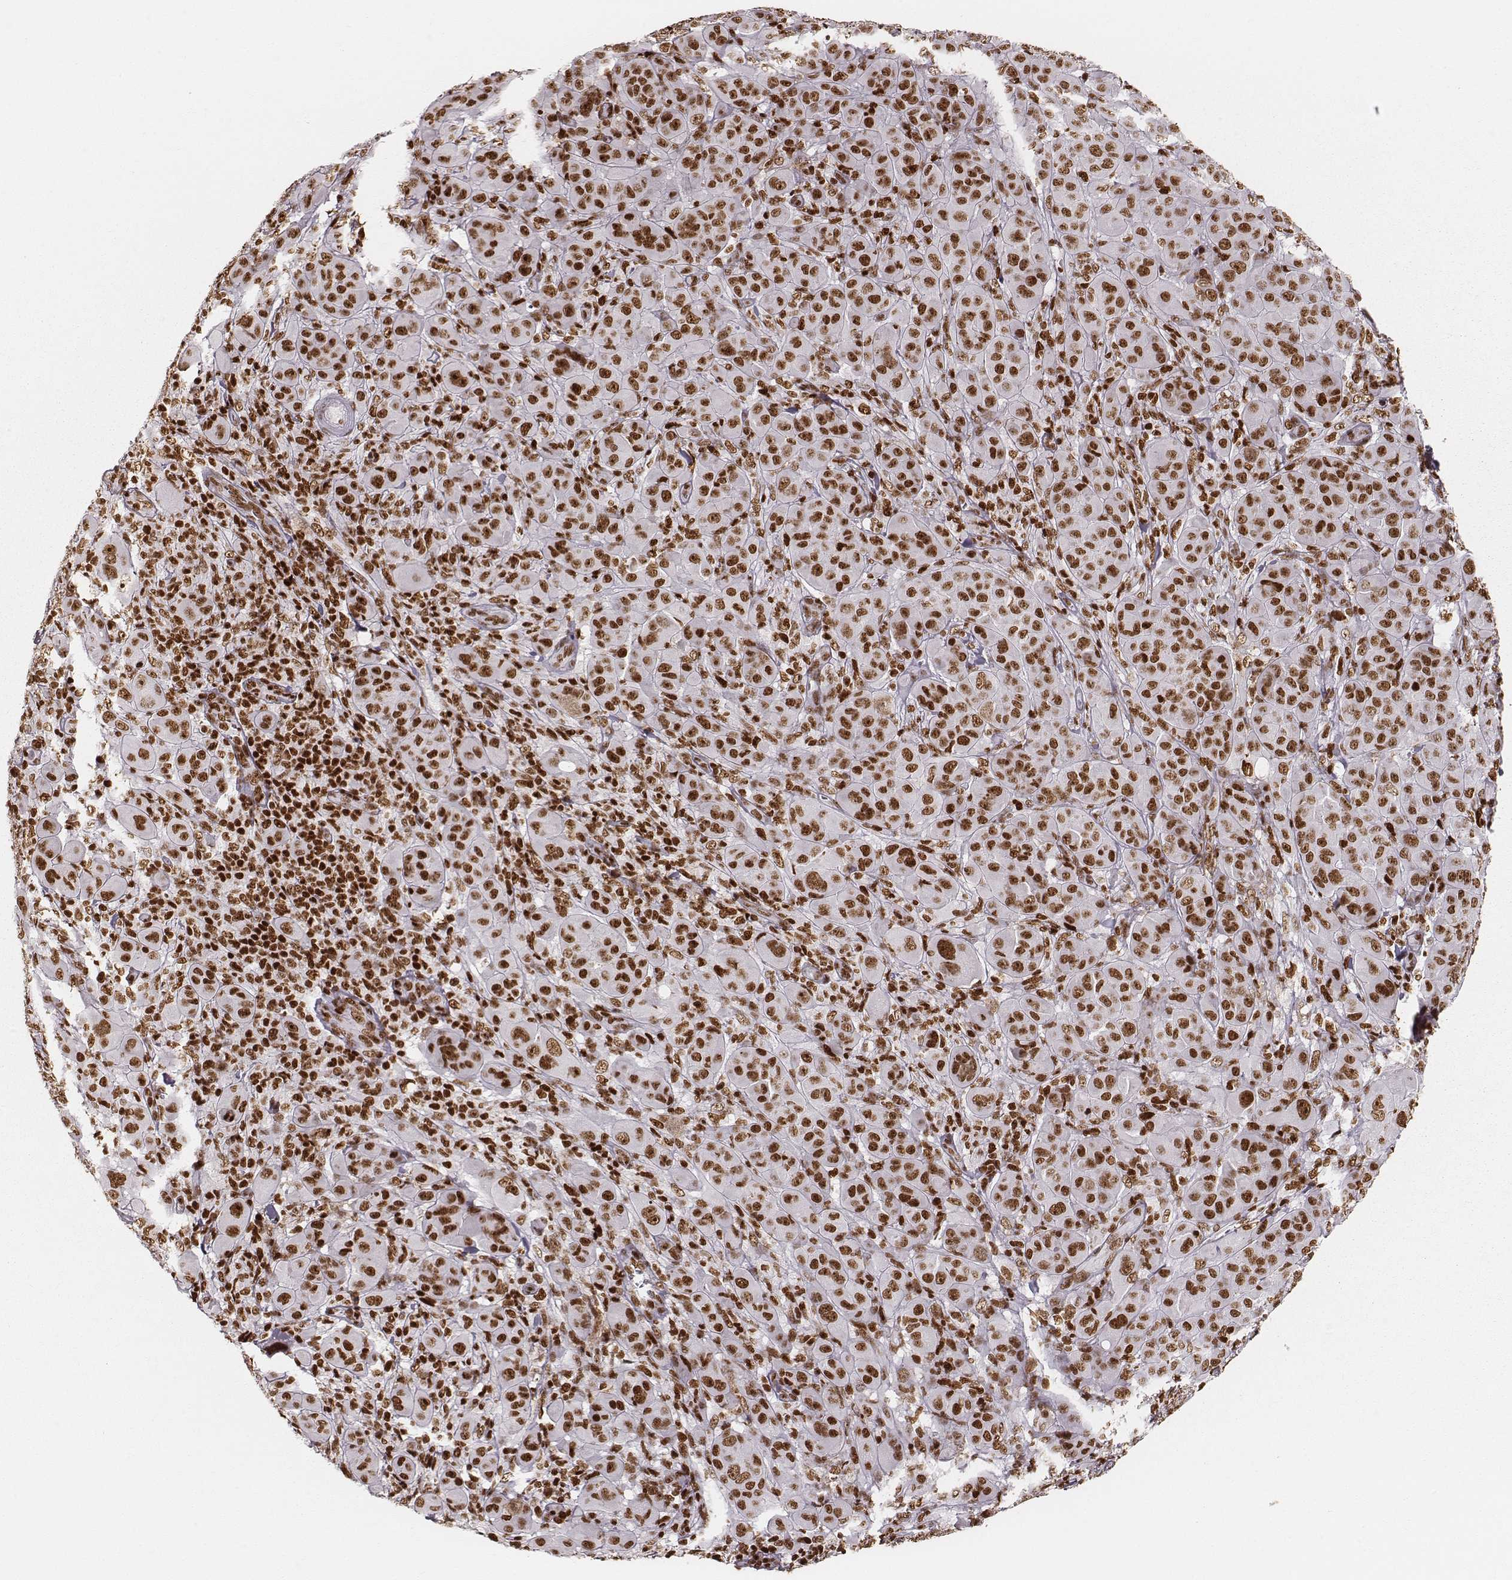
{"staining": {"intensity": "strong", "quantity": ">75%", "location": "nuclear"}, "tissue": "melanoma", "cell_type": "Tumor cells", "image_type": "cancer", "snomed": [{"axis": "morphology", "description": "Malignant melanoma, NOS"}, {"axis": "topography", "description": "Skin"}], "caption": "Immunohistochemical staining of human melanoma displays high levels of strong nuclear protein positivity in about >75% of tumor cells.", "gene": "PARP1", "patient": {"sex": "female", "age": 87}}